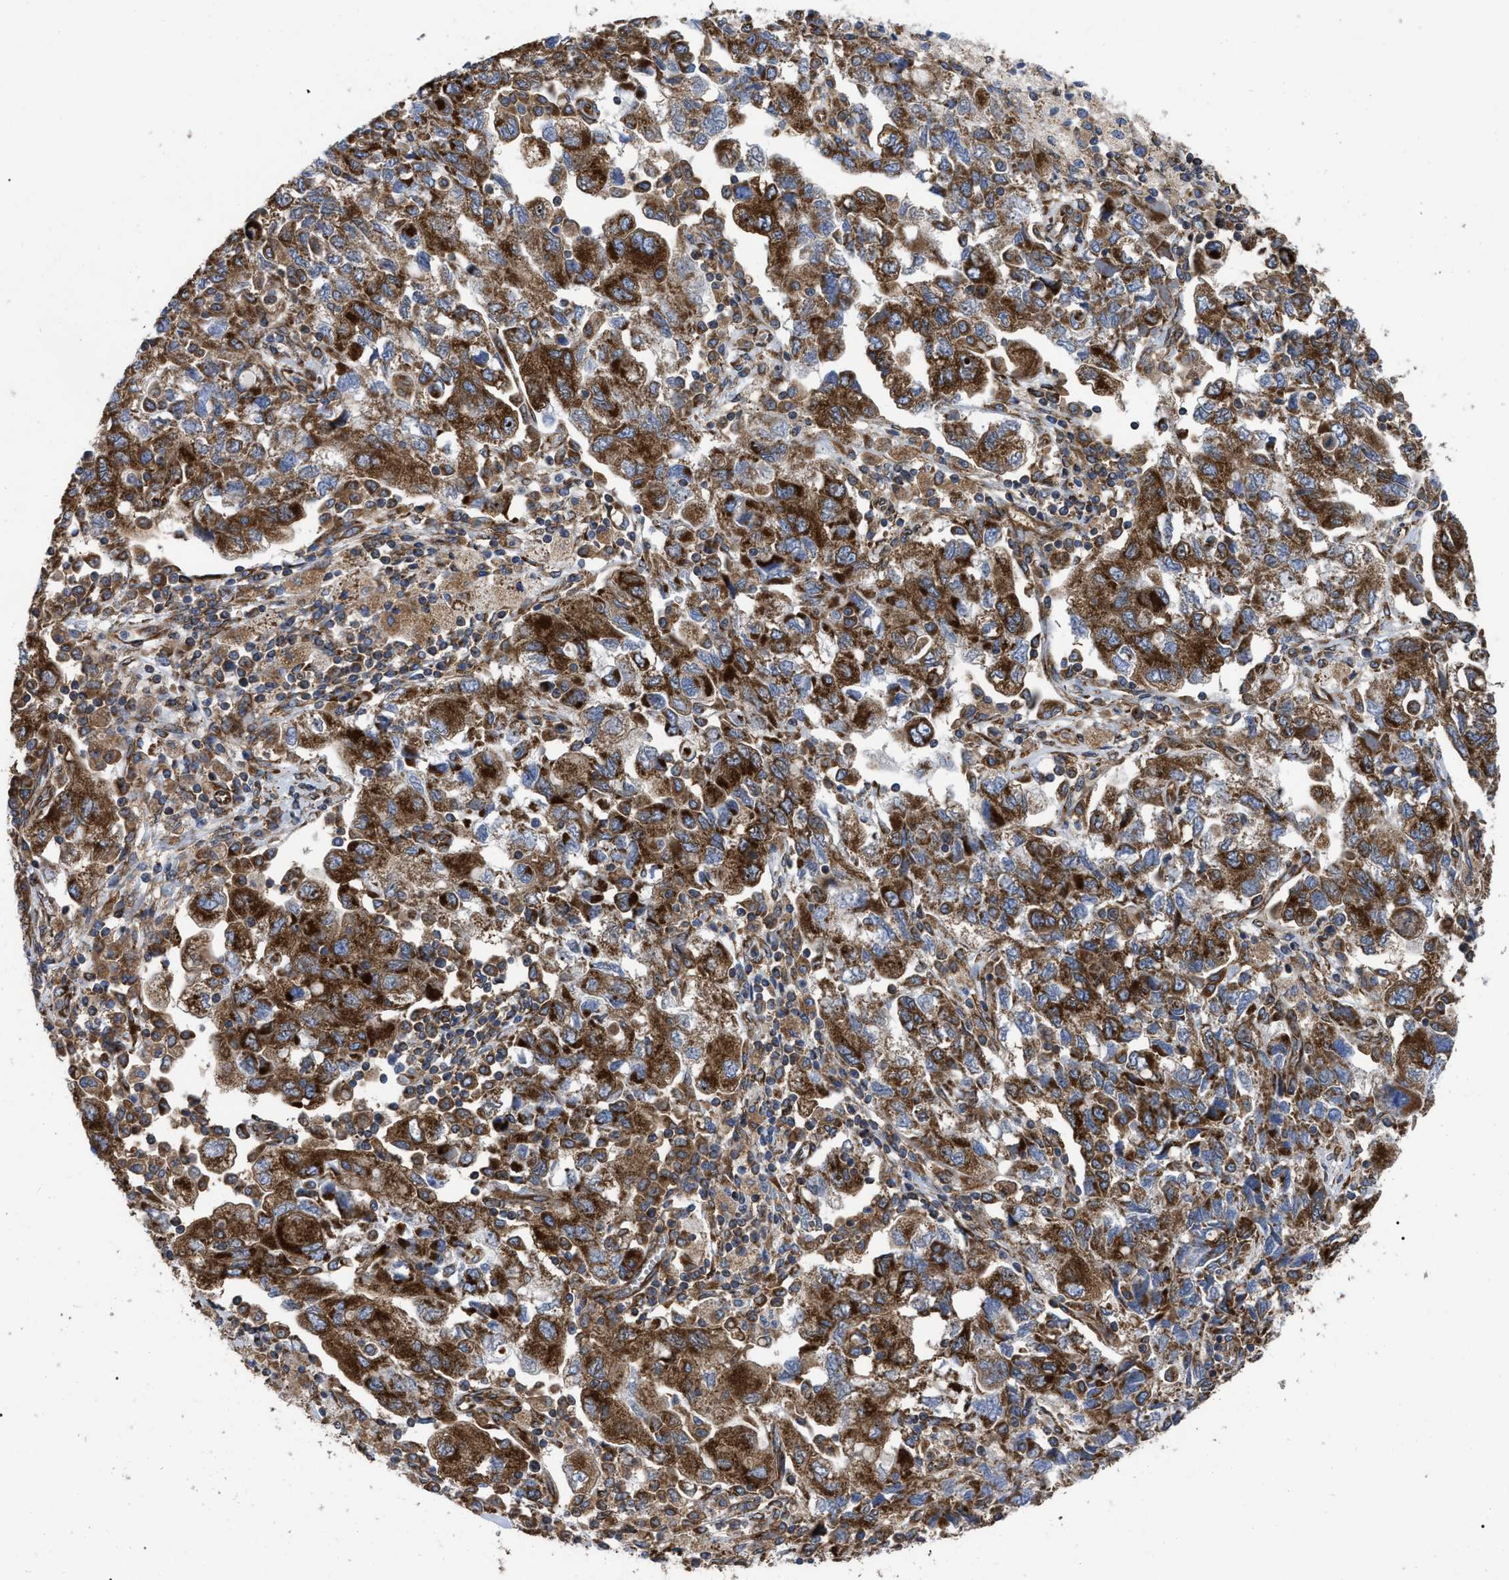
{"staining": {"intensity": "strong", "quantity": ">75%", "location": "cytoplasmic/membranous"}, "tissue": "ovarian cancer", "cell_type": "Tumor cells", "image_type": "cancer", "snomed": [{"axis": "morphology", "description": "Carcinoma, NOS"}, {"axis": "morphology", "description": "Cystadenocarcinoma, serous, NOS"}, {"axis": "topography", "description": "Ovary"}], "caption": "Ovarian cancer stained for a protein (brown) exhibits strong cytoplasmic/membranous positive positivity in about >75% of tumor cells.", "gene": "FAM120A", "patient": {"sex": "female", "age": 69}}